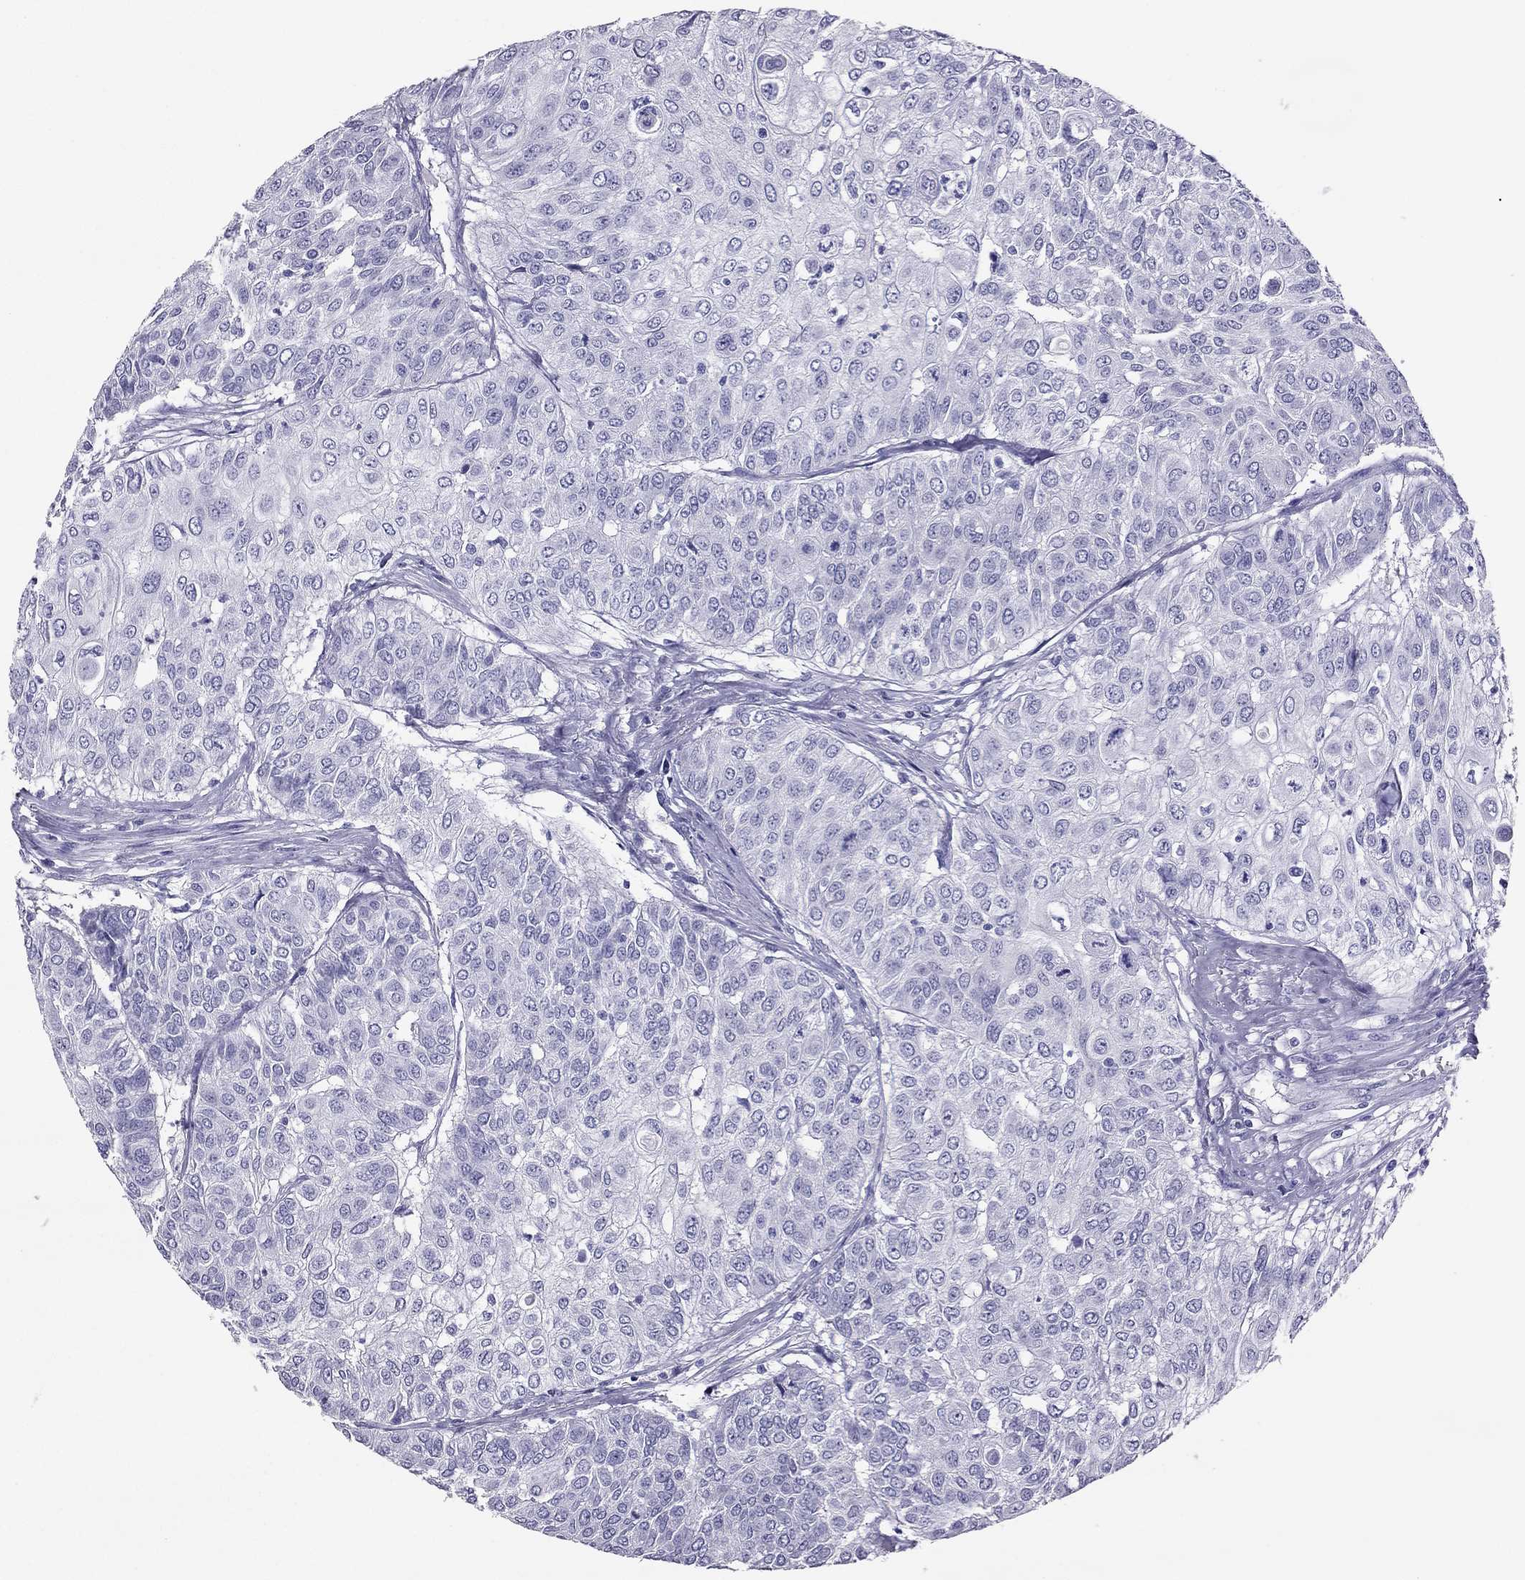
{"staining": {"intensity": "negative", "quantity": "none", "location": "none"}, "tissue": "urothelial cancer", "cell_type": "Tumor cells", "image_type": "cancer", "snomed": [{"axis": "morphology", "description": "Urothelial carcinoma, High grade"}, {"axis": "topography", "description": "Urinary bladder"}], "caption": "Immunohistochemistry (IHC) of human urothelial cancer demonstrates no positivity in tumor cells.", "gene": "PDE6A", "patient": {"sex": "female", "age": 79}}